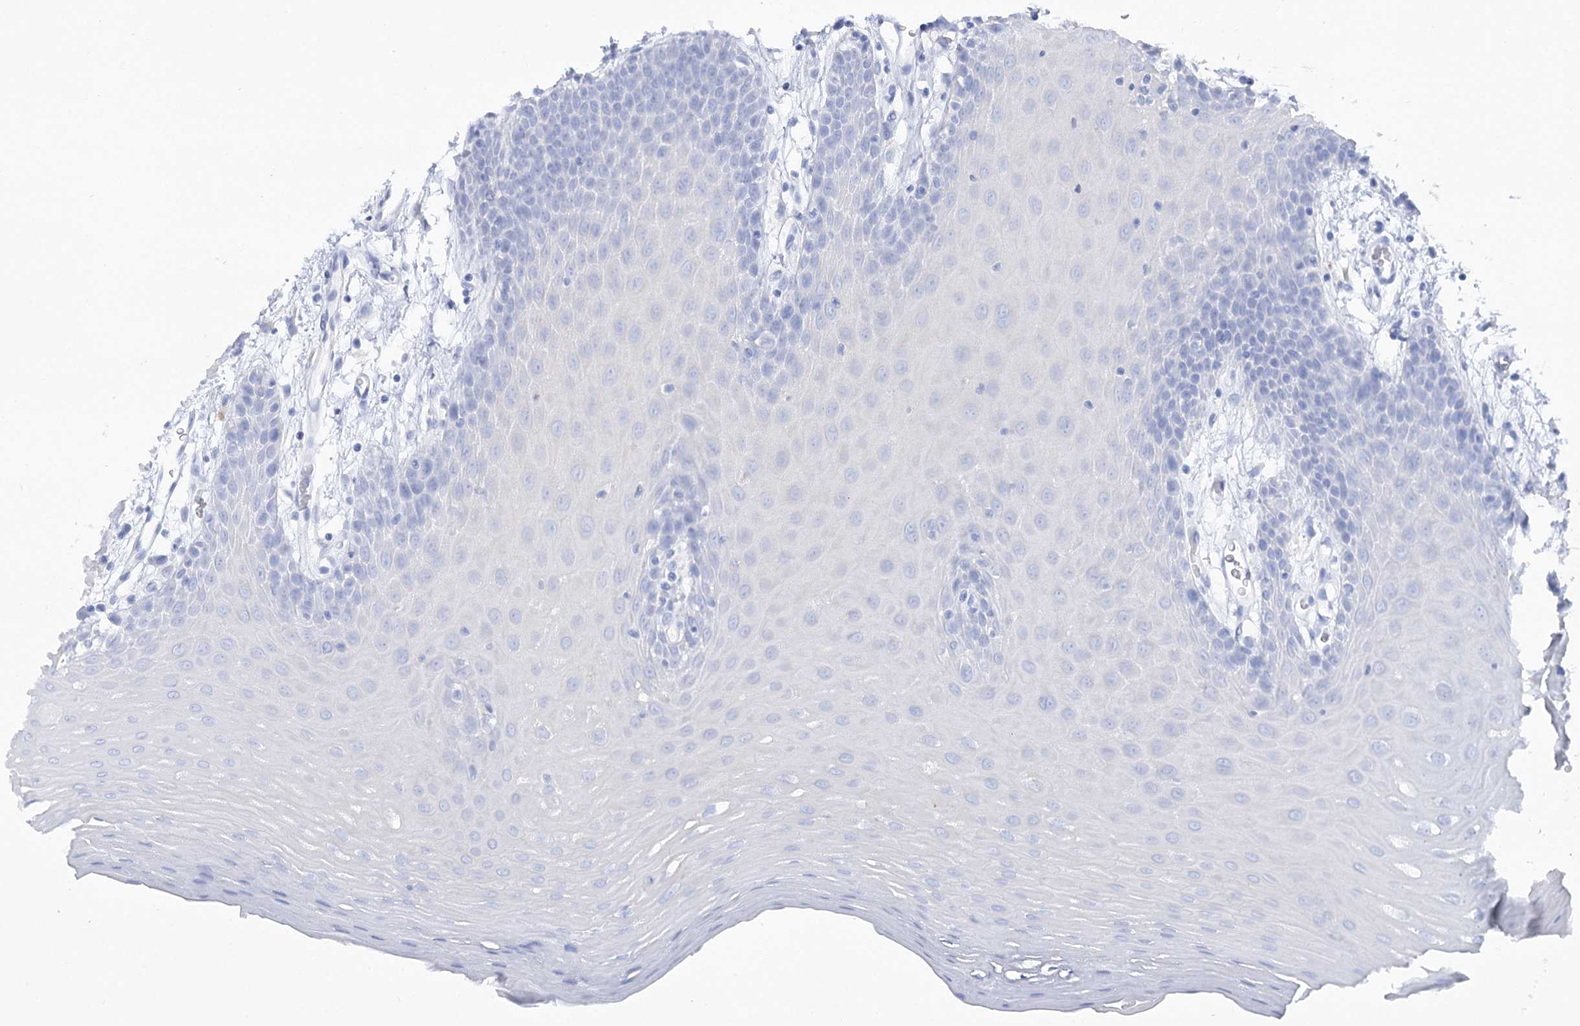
{"staining": {"intensity": "negative", "quantity": "none", "location": "none"}, "tissue": "oral mucosa", "cell_type": "Squamous epithelial cells", "image_type": "normal", "snomed": [{"axis": "morphology", "description": "Normal tissue, NOS"}, {"axis": "topography", "description": "Skeletal muscle"}, {"axis": "topography", "description": "Oral tissue"}, {"axis": "topography", "description": "Salivary gland"}, {"axis": "topography", "description": "Peripheral nerve tissue"}], "caption": "Oral mucosa stained for a protein using immunohistochemistry (IHC) shows no positivity squamous epithelial cells.", "gene": "GBF1", "patient": {"sex": "male", "age": 54}}